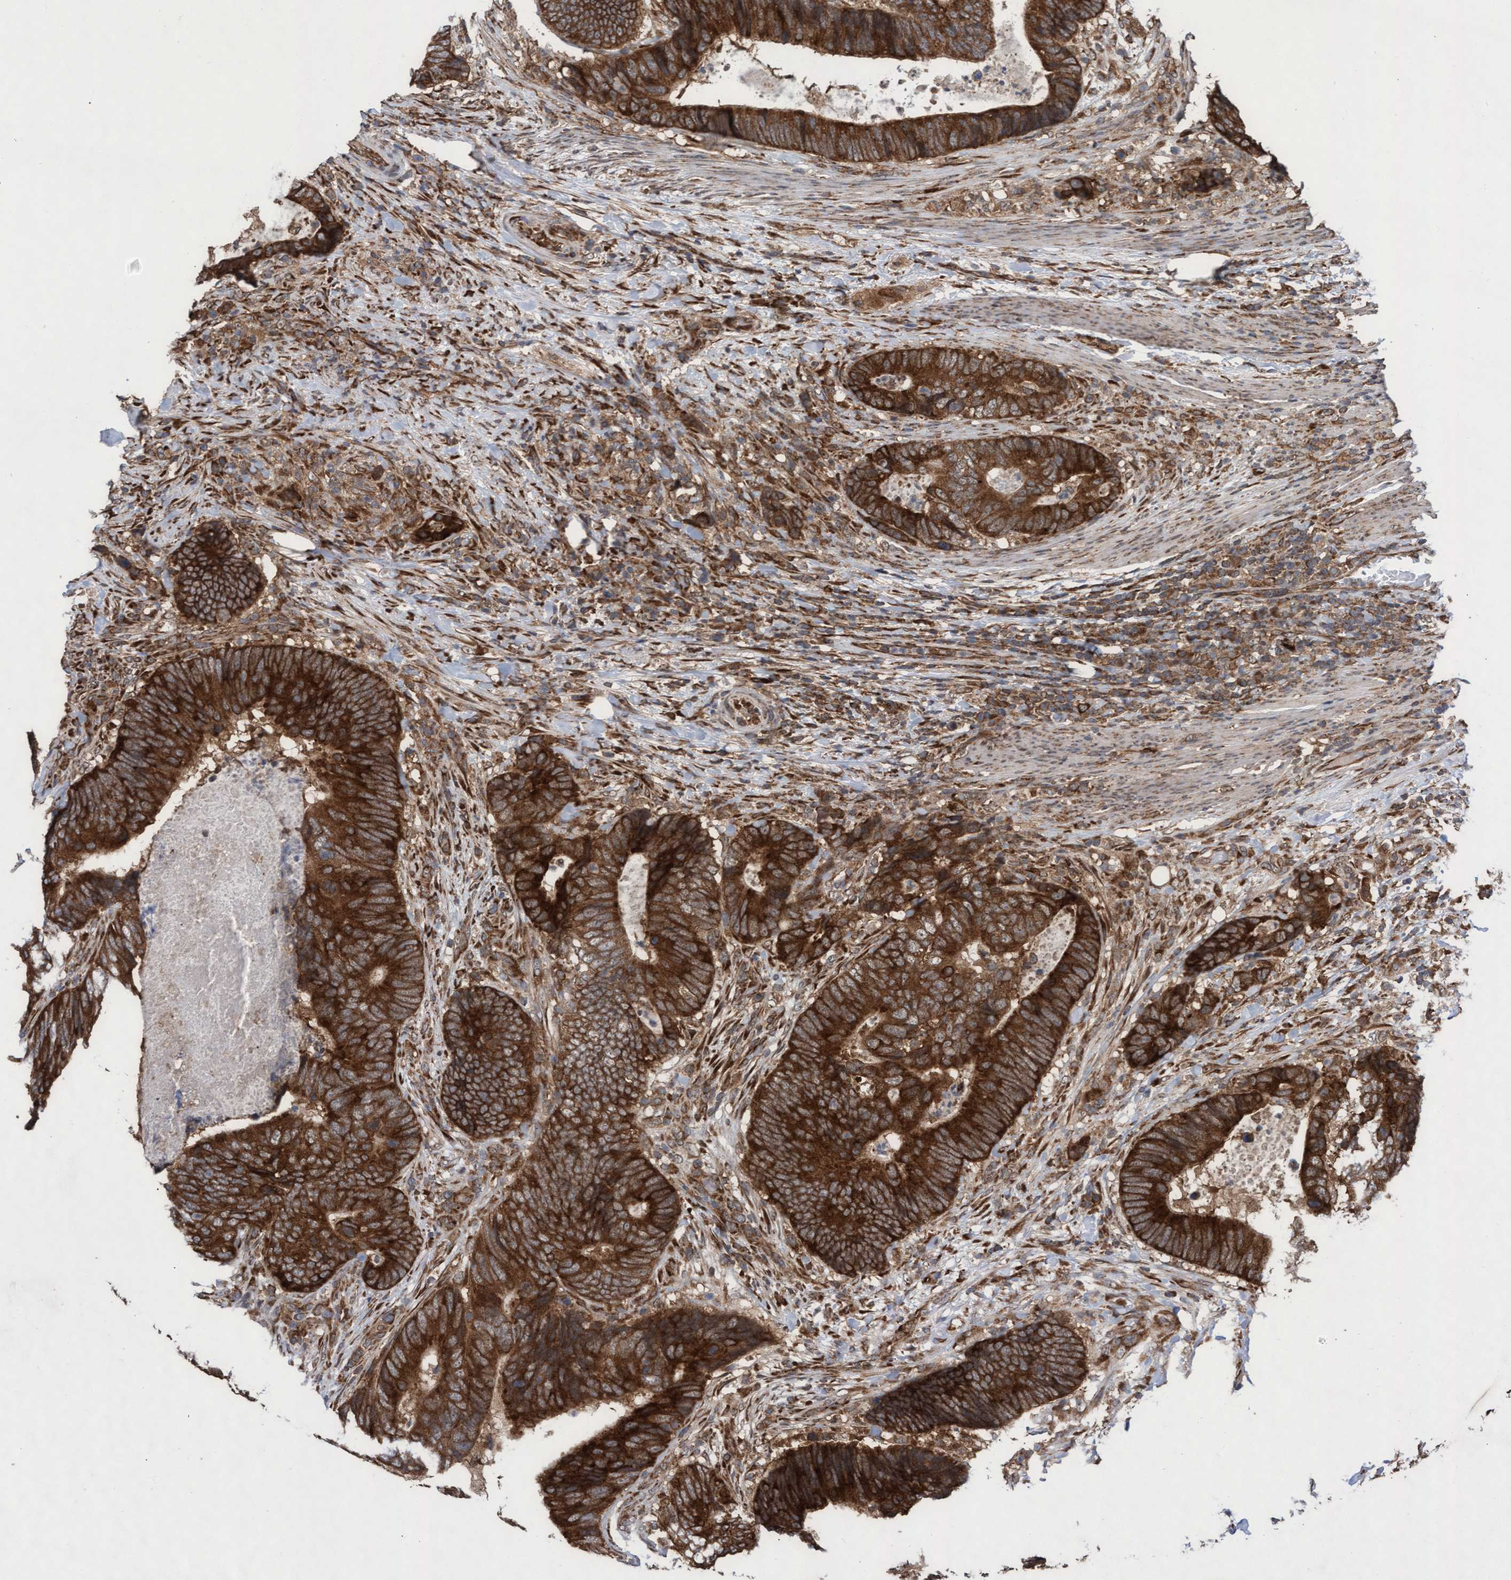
{"staining": {"intensity": "strong", "quantity": ">75%", "location": "cytoplasmic/membranous"}, "tissue": "colorectal cancer", "cell_type": "Tumor cells", "image_type": "cancer", "snomed": [{"axis": "morphology", "description": "Adenocarcinoma, NOS"}, {"axis": "topography", "description": "Colon"}], "caption": "Immunohistochemical staining of human colorectal cancer demonstrates strong cytoplasmic/membranous protein staining in about >75% of tumor cells.", "gene": "ABCF2", "patient": {"sex": "male", "age": 56}}